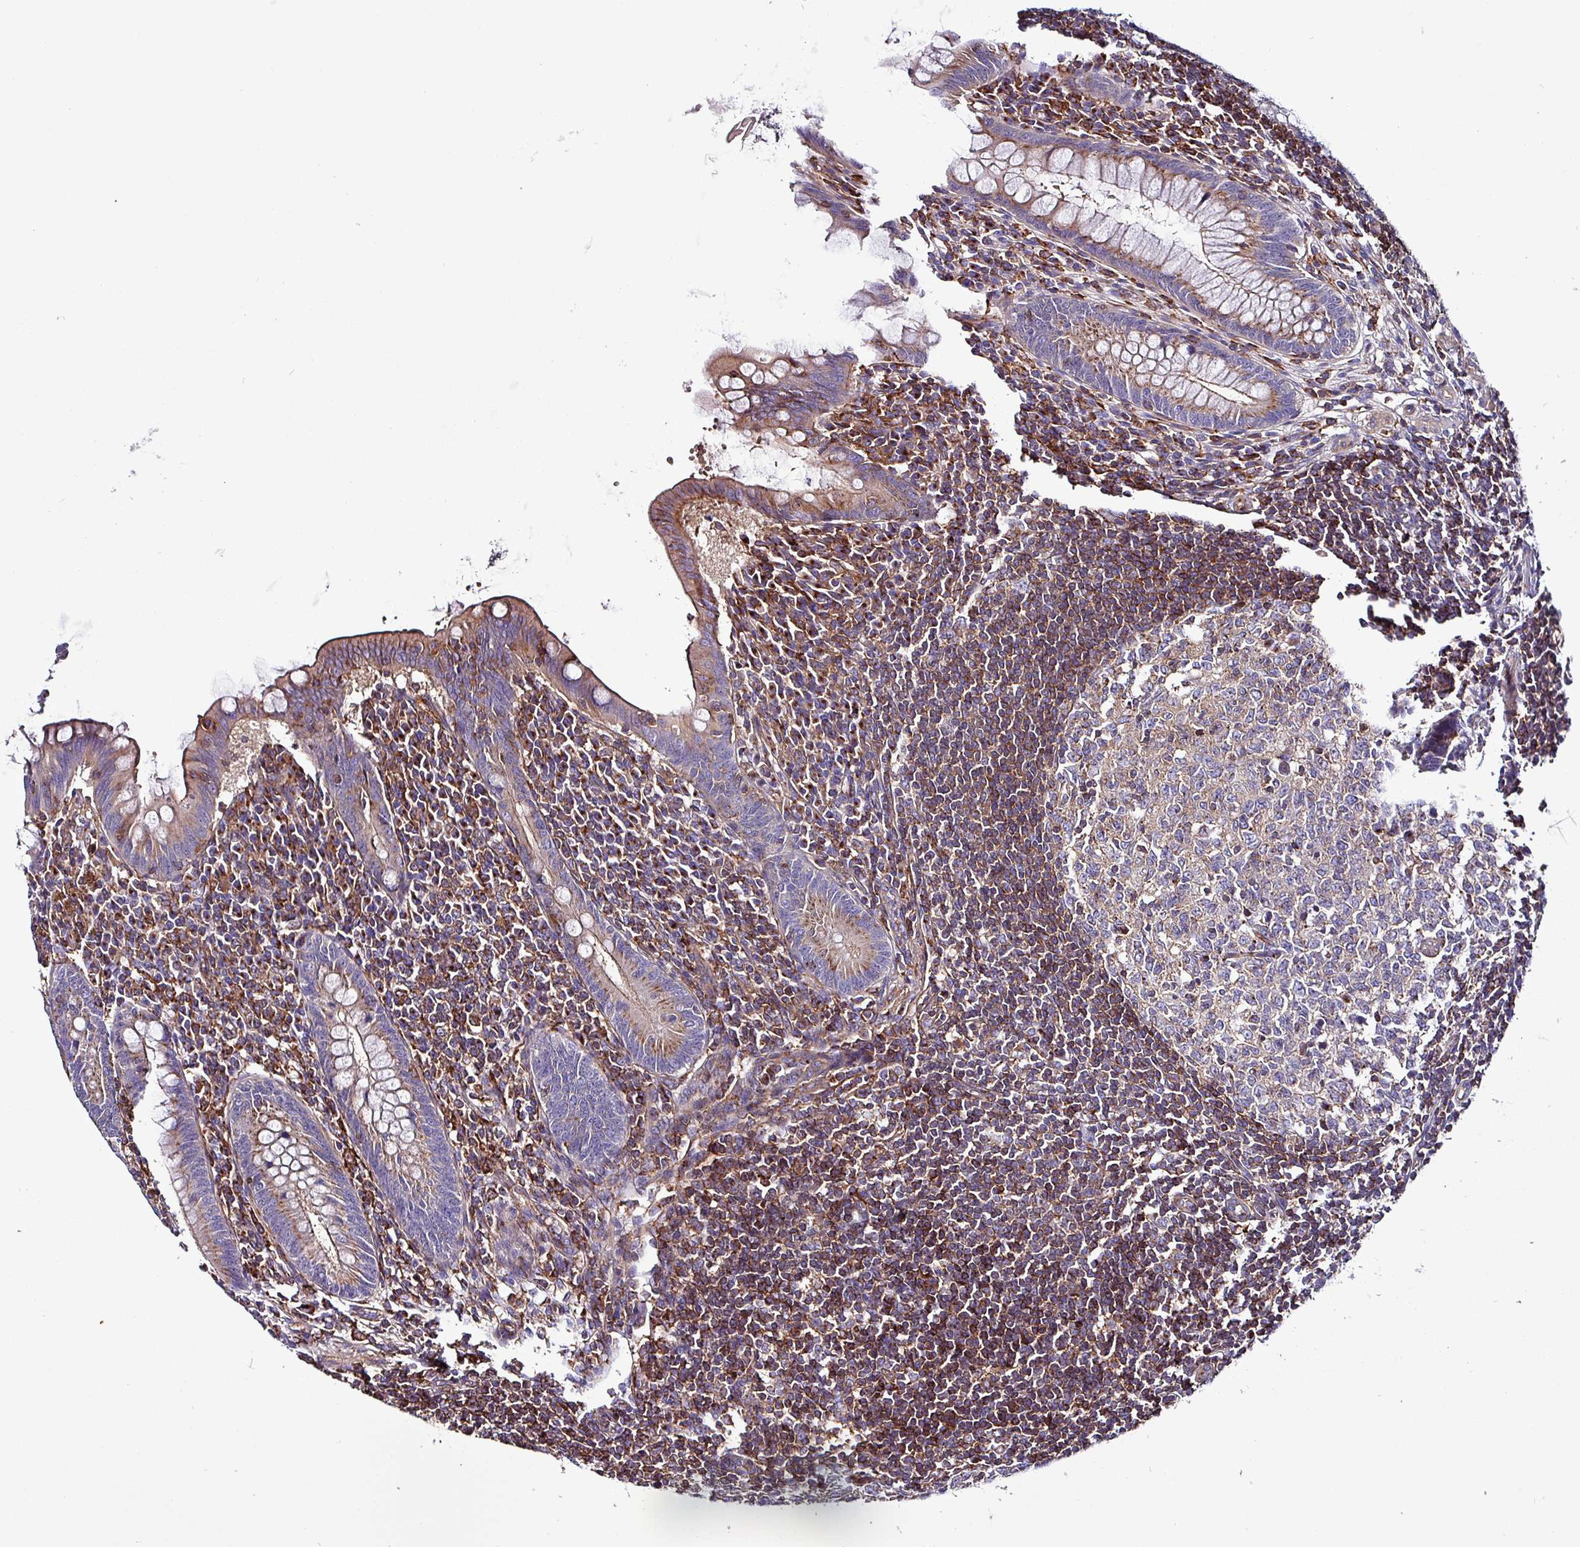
{"staining": {"intensity": "weak", "quantity": "25%-75%", "location": "cytoplasmic/membranous"}, "tissue": "appendix", "cell_type": "Glandular cells", "image_type": "normal", "snomed": [{"axis": "morphology", "description": "Normal tissue, NOS"}, {"axis": "topography", "description": "Appendix"}], "caption": "Immunohistochemistry of benign human appendix reveals low levels of weak cytoplasmic/membranous positivity in approximately 25%-75% of glandular cells.", "gene": "VAMP4", "patient": {"sex": "female", "age": 33}}